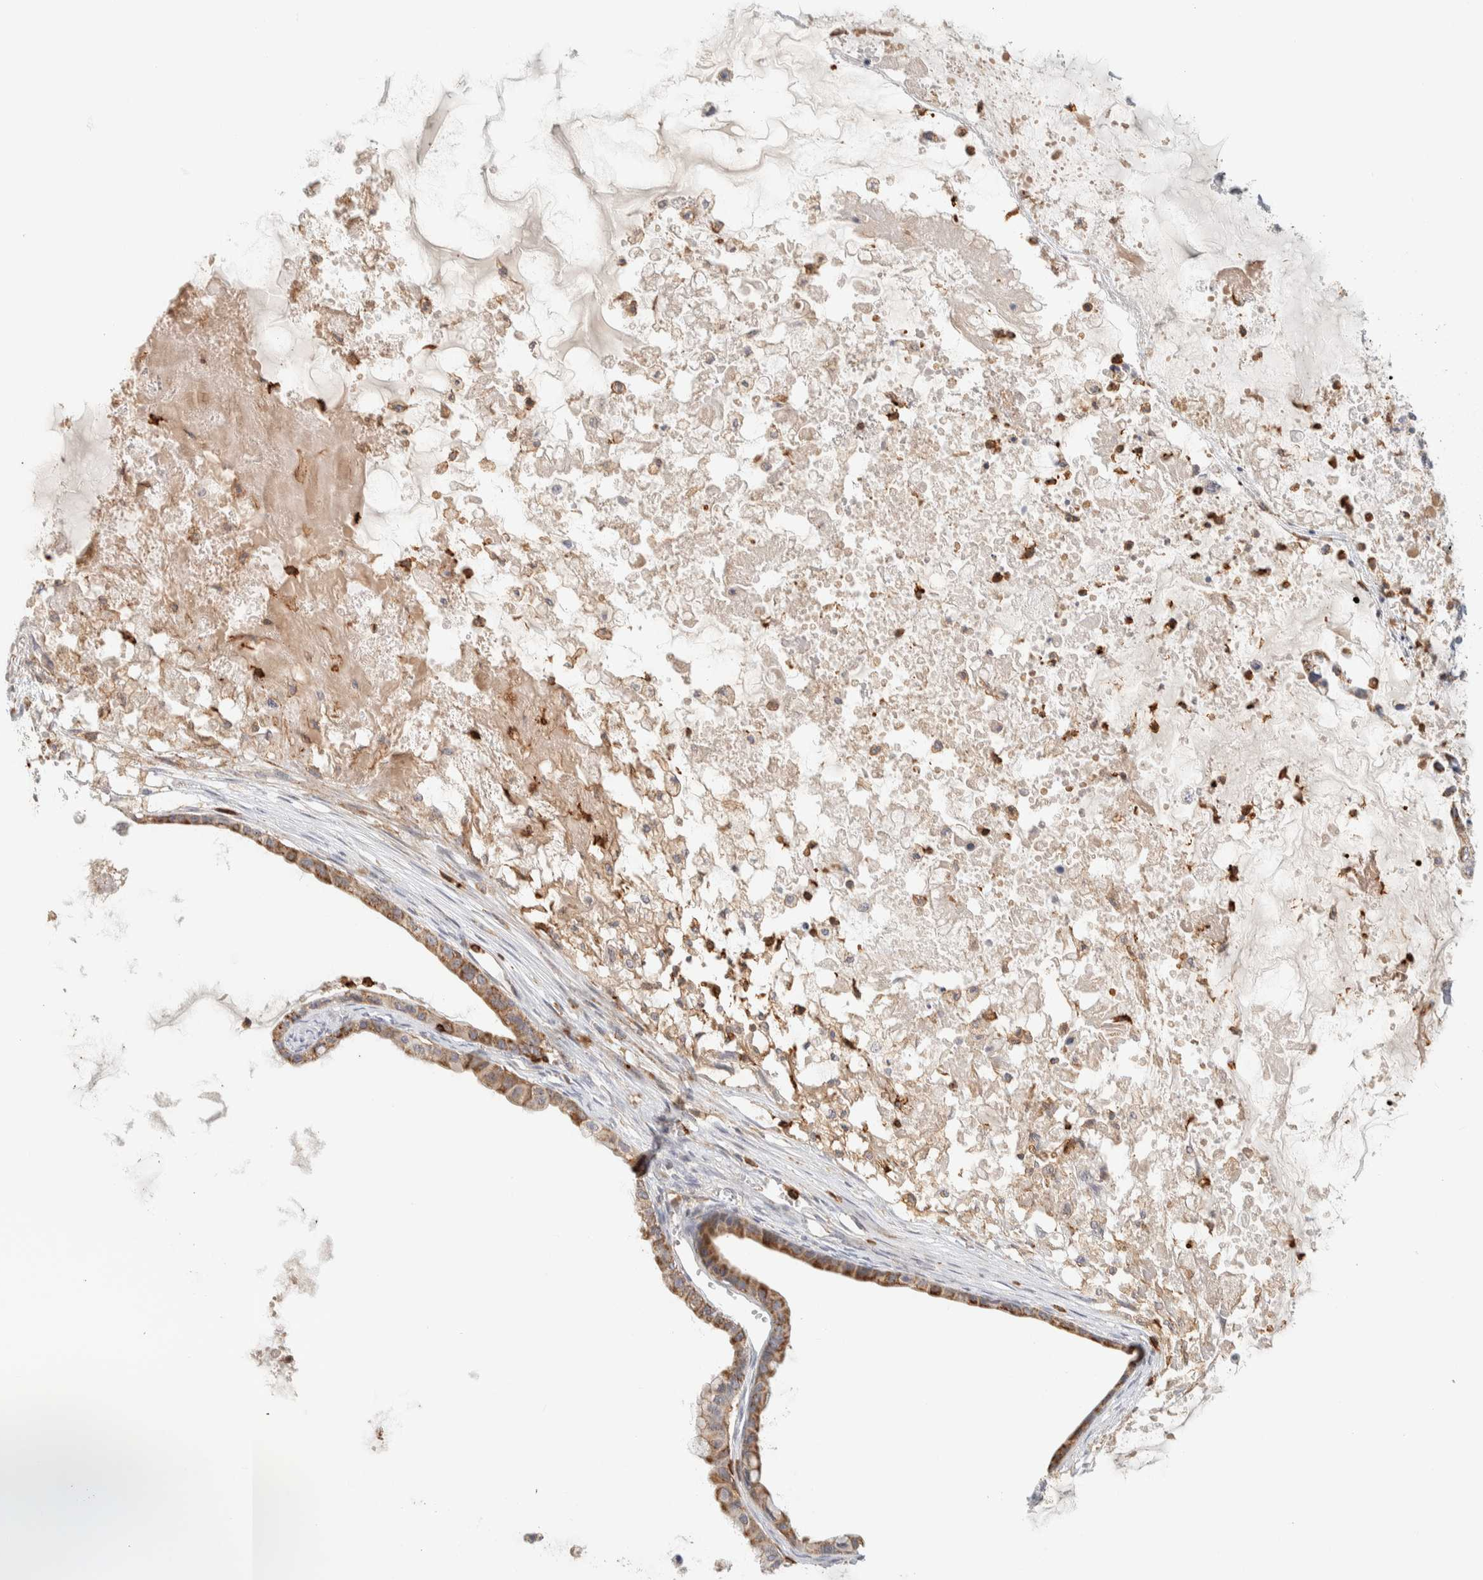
{"staining": {"intensity": "moderate", "quantity": ">75%", "location": "cytoplasmic/membranous"}, "tissue": "ovarian cancer", "cell_type": "Tumor cells", "image_type": "cancer", "snomed": [{"axis": "morphology", "description": "Cystadenocarcinoma, mucinous, NOS"}, {"axis": "topography", "description": "Ovary"}], "caption": "IHC histopathology image of ovarian mucinous cystadenocarcinoma stained for a protein (brown), which shows medium levels of moderate cytoplasmic/membranous staining in approximately >75% of tumor cells.", "gene": "RUNDC1", "patient": {"sex": "female", "age": 80}}